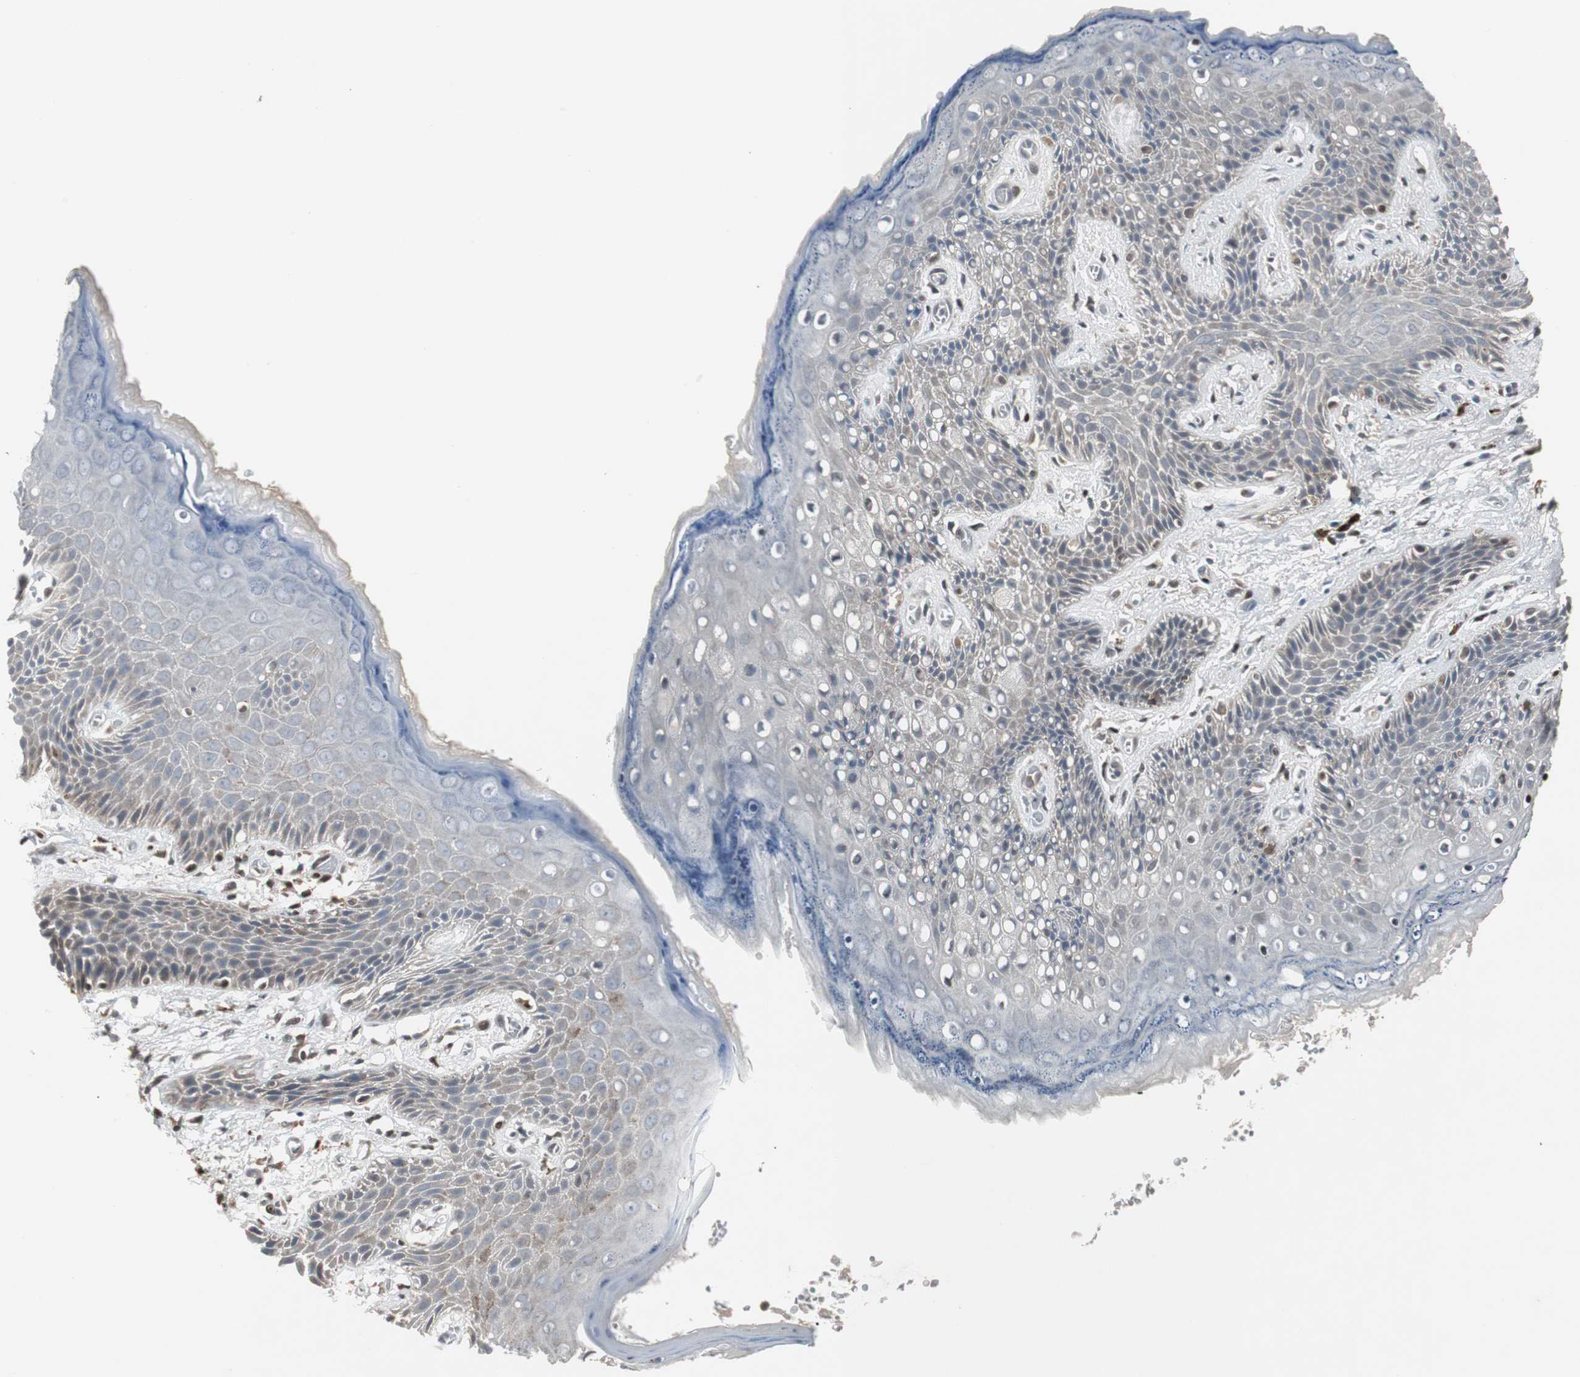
{"staining": {"intensity": "weak", "quantity": "<25%", "location": "nuclear"}, "tissue": "skin", "cell_type": "Epidermal cells", "image_type": "normal", "snomed": [{"axis": "morphology", "description": "Normal tissue, NOS"}, {"axis": "topography", "description": "Anal"}], "caption": "This photomicrograph is of normal skin stained with IHC to label a protein in brown with the nuclei are counter-stained blue. There is no positivity in epidermal cells. The staining was performed using DAB to visualize the protein expression in brown, while the nuclei were stained in blue with hematoxylin (Magnification: 20x).", "gene": "GRK2", "patient": {"sex": "female", "age": 46}}